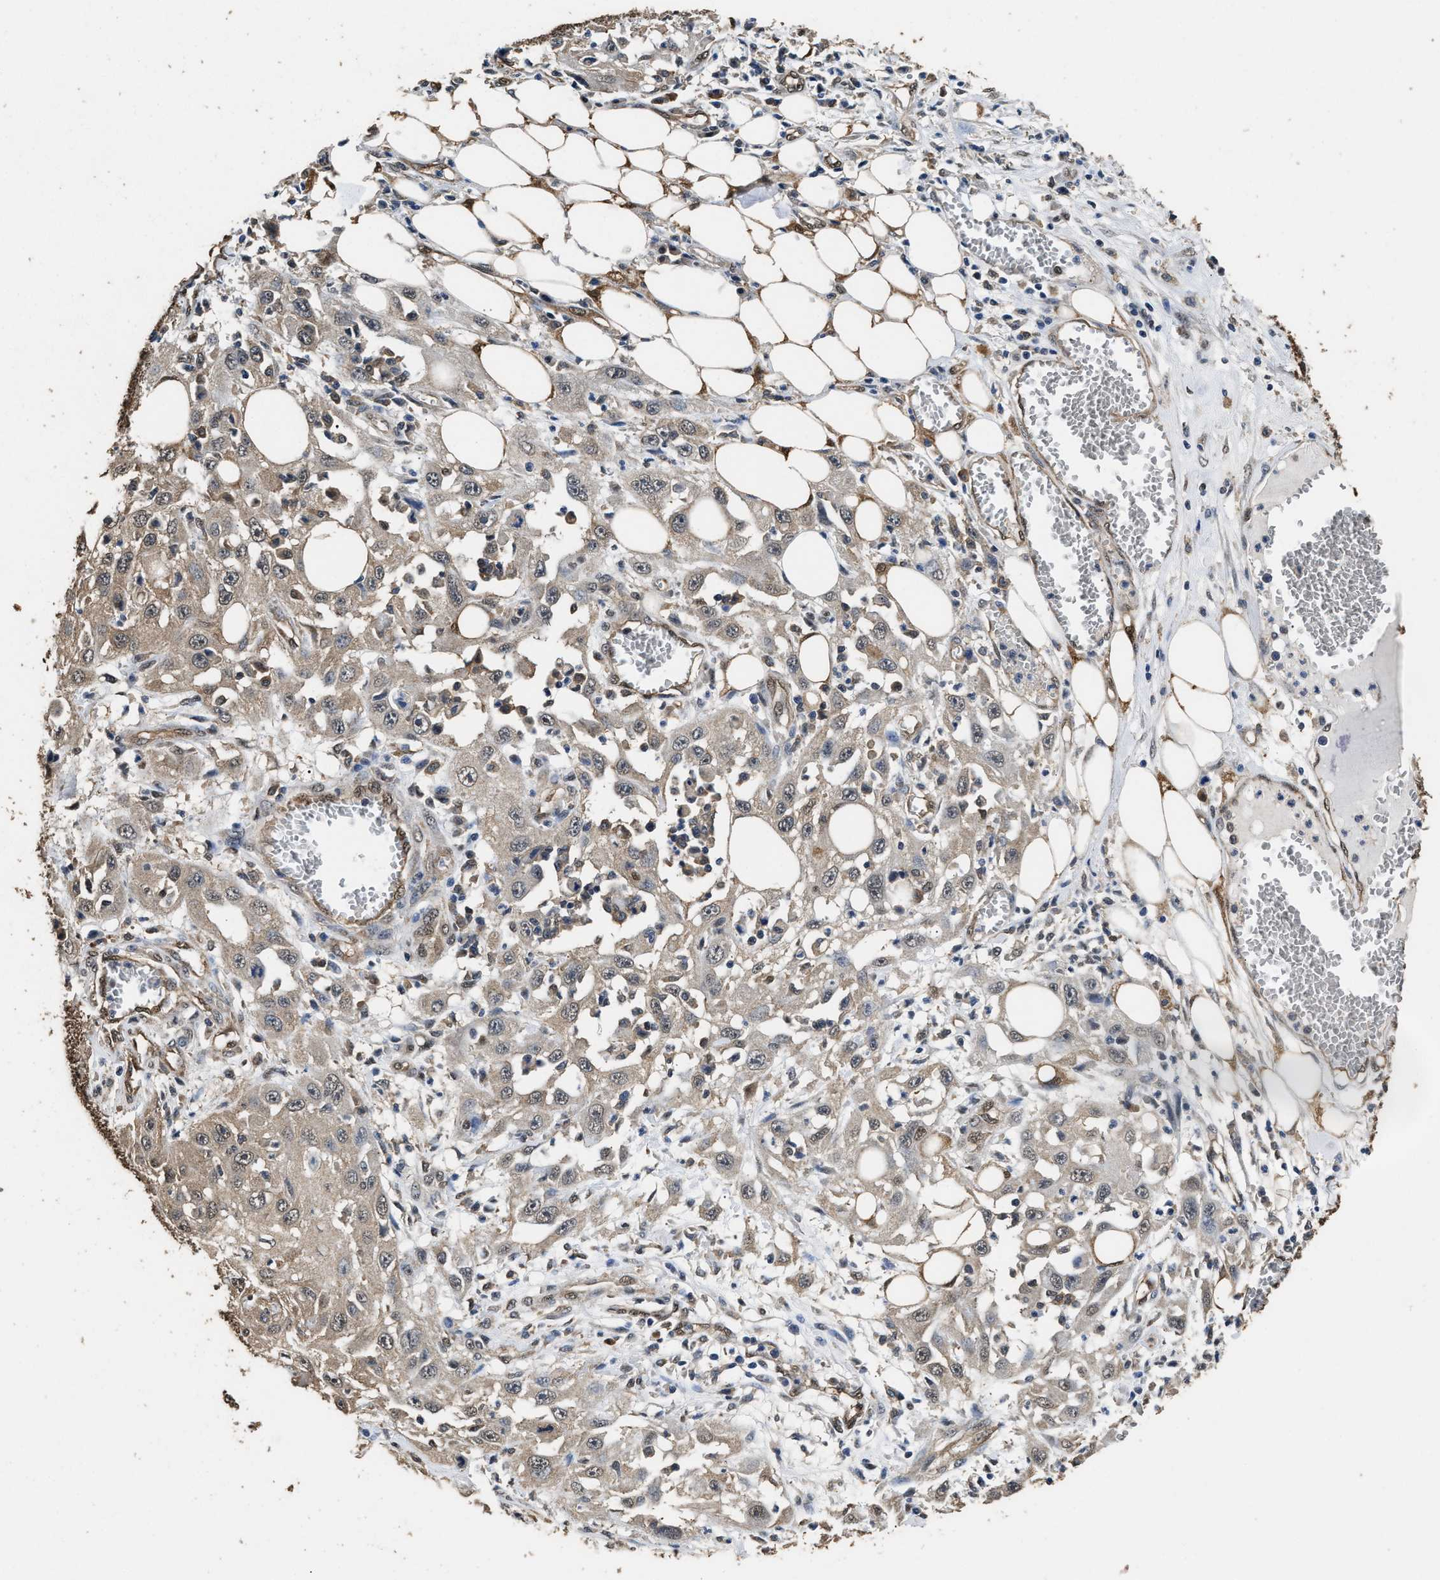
{"staining": {"intensity": "weak", "quantity": ">75%", "location": "cytoplasmic/membranous,nuclear"}, "tissue": "skin cancer", "cell_type": "Tumor cells", "image_type": "cancer", "snomed": [{"axis": "morphology", "description": "Squamous cell carcinoma, NOS"}, {"axis": "topography", "description": "Skin"}], "caption": "DAB immunohistochemical staining of skin squamous cell carcinoma exhibits weak cytoplasmic/membranous and nuclear protein positivity in approximately >75% of tumor cells.", "gene": "YWHAE", "patient": {"sex": "male", "age": 75}}